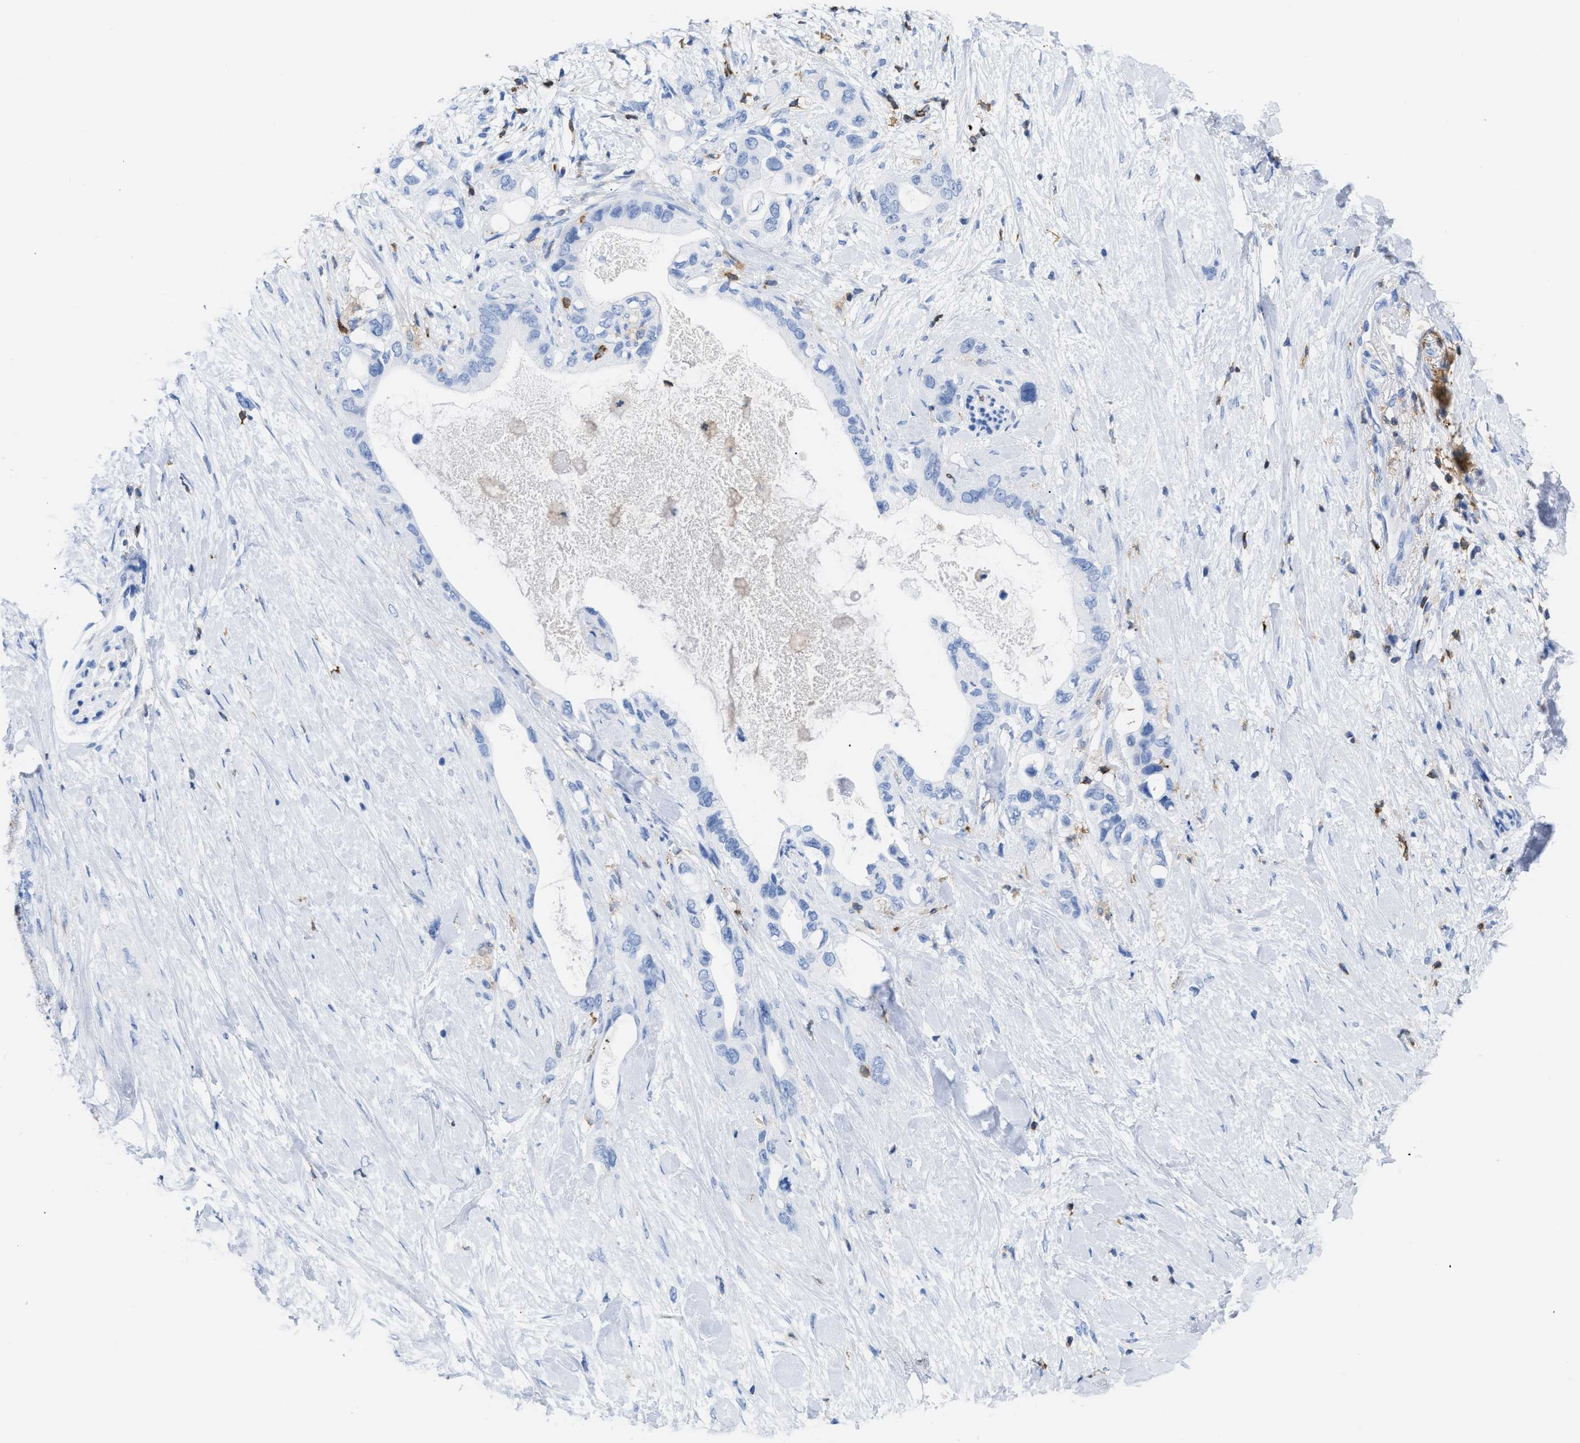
{"staining": {"intensity": "negative", "quantity": "none", "location": "none"}, "tissue": "pancreatic cancer", "cell_type": "Tumor cells", "image_type": "cancer", "snomed": [{"axis": "morphology", "description": "Adenocarcinoma, NOS"}, {"axis": "topography", "description": "Pancreas"}], "caption": "This is a image of immunohistochemistry (IHC) staining of pancreatic cancer, which shows no staining in tumor cells.", "gene": "LCP1", "patient": {"sex": "female", "age": 56}}